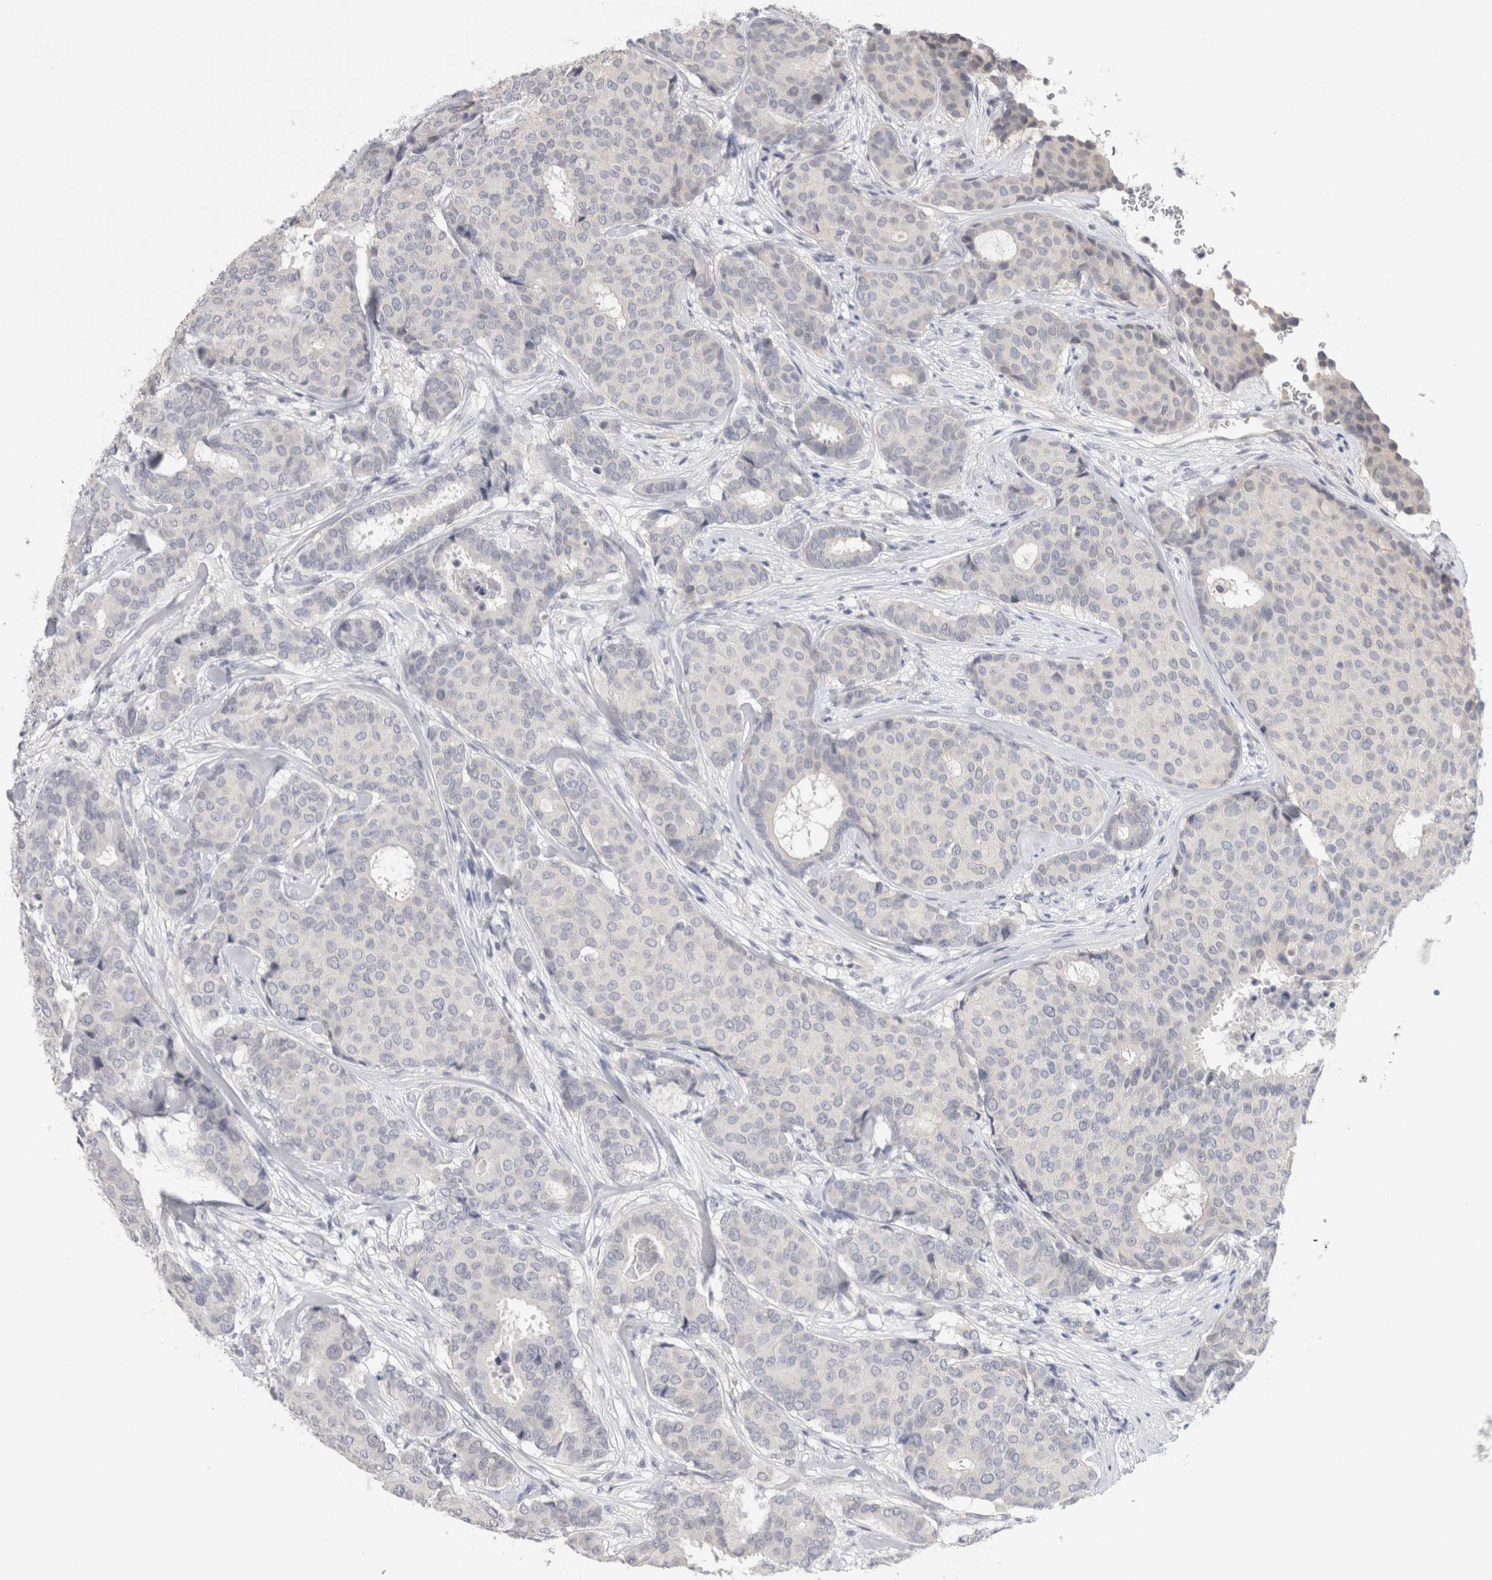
{"staining": {"intensity": "negative", "quantity": "none", "location": "none"}, "tissue": "breast cancer", "cell_type": "Tumor cells", "image_type": "cancer", "snomed": [{"axis": "morphology", "description": "Duct carcinoma"}, {"axis": "topography", "description": "Breast"}], "caption": "An IHC image of breast cancer is shown. There is no staining in tumor cells of breast cancer. (DAB (3,3'-diaminobenzidine) IHC, high magnification).", "gene": "TONSL", "patient": {"sex": "female", "age": 75}}